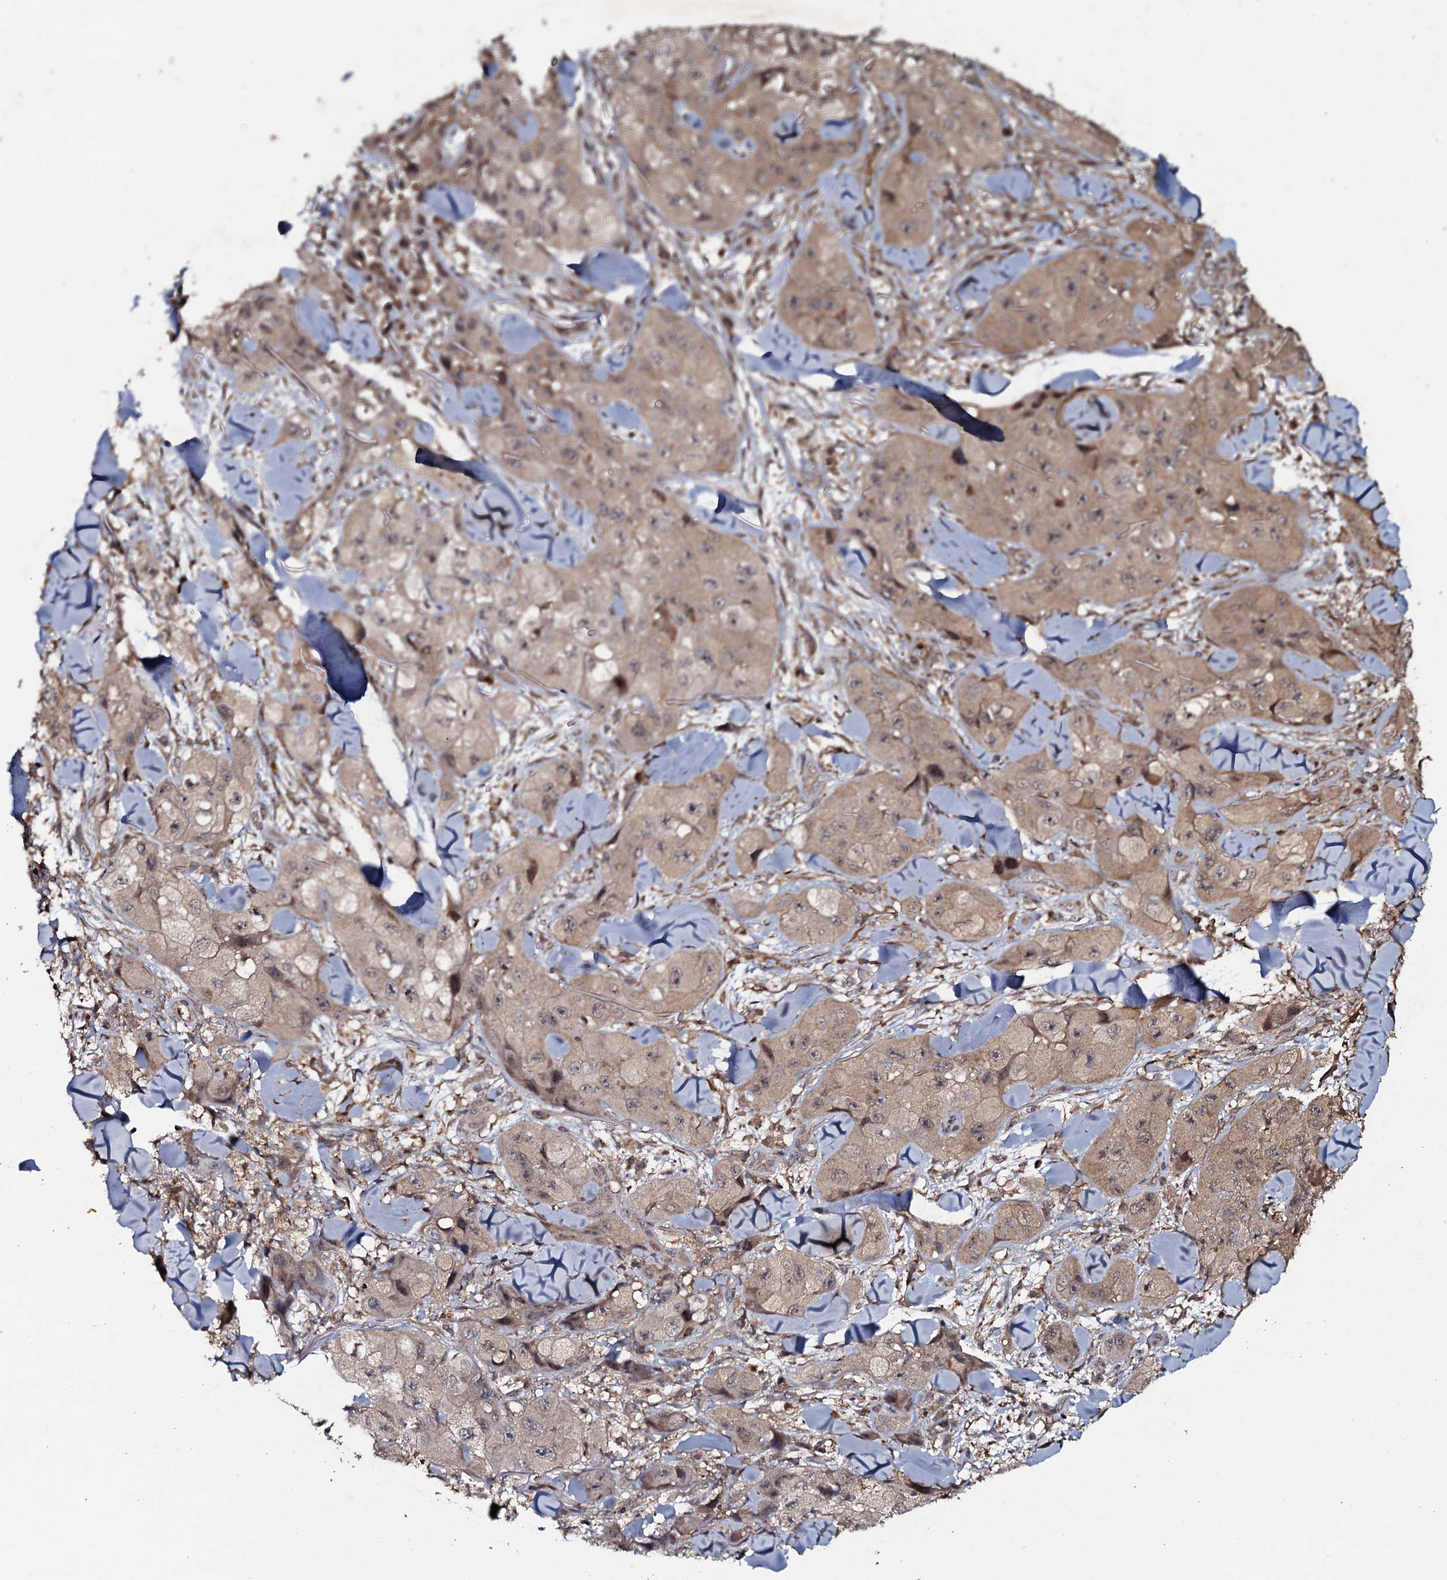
{"staining": {"intensity": "weak", "quantity": "25%-75%", "location": "cytoplasmic/membranous"}, "tissue": "skin cancer", "cell_type": "Tumor cells", "image_type": "cancer", "snomed": [{"axis": "morphology", "description": "Squamous cell carcinoma, NOS"}, {"axis": "topography", "description": "Skin"}, {"axis": "topography", "description": "Subcutis"}], "caption": "Skin cancer tissue reveals weak cytoplasmic/membranous staining in about 25%-75% of tumor cells", "gene": "ADGRG3", "patient": {"sex": "male", "age": 73}}